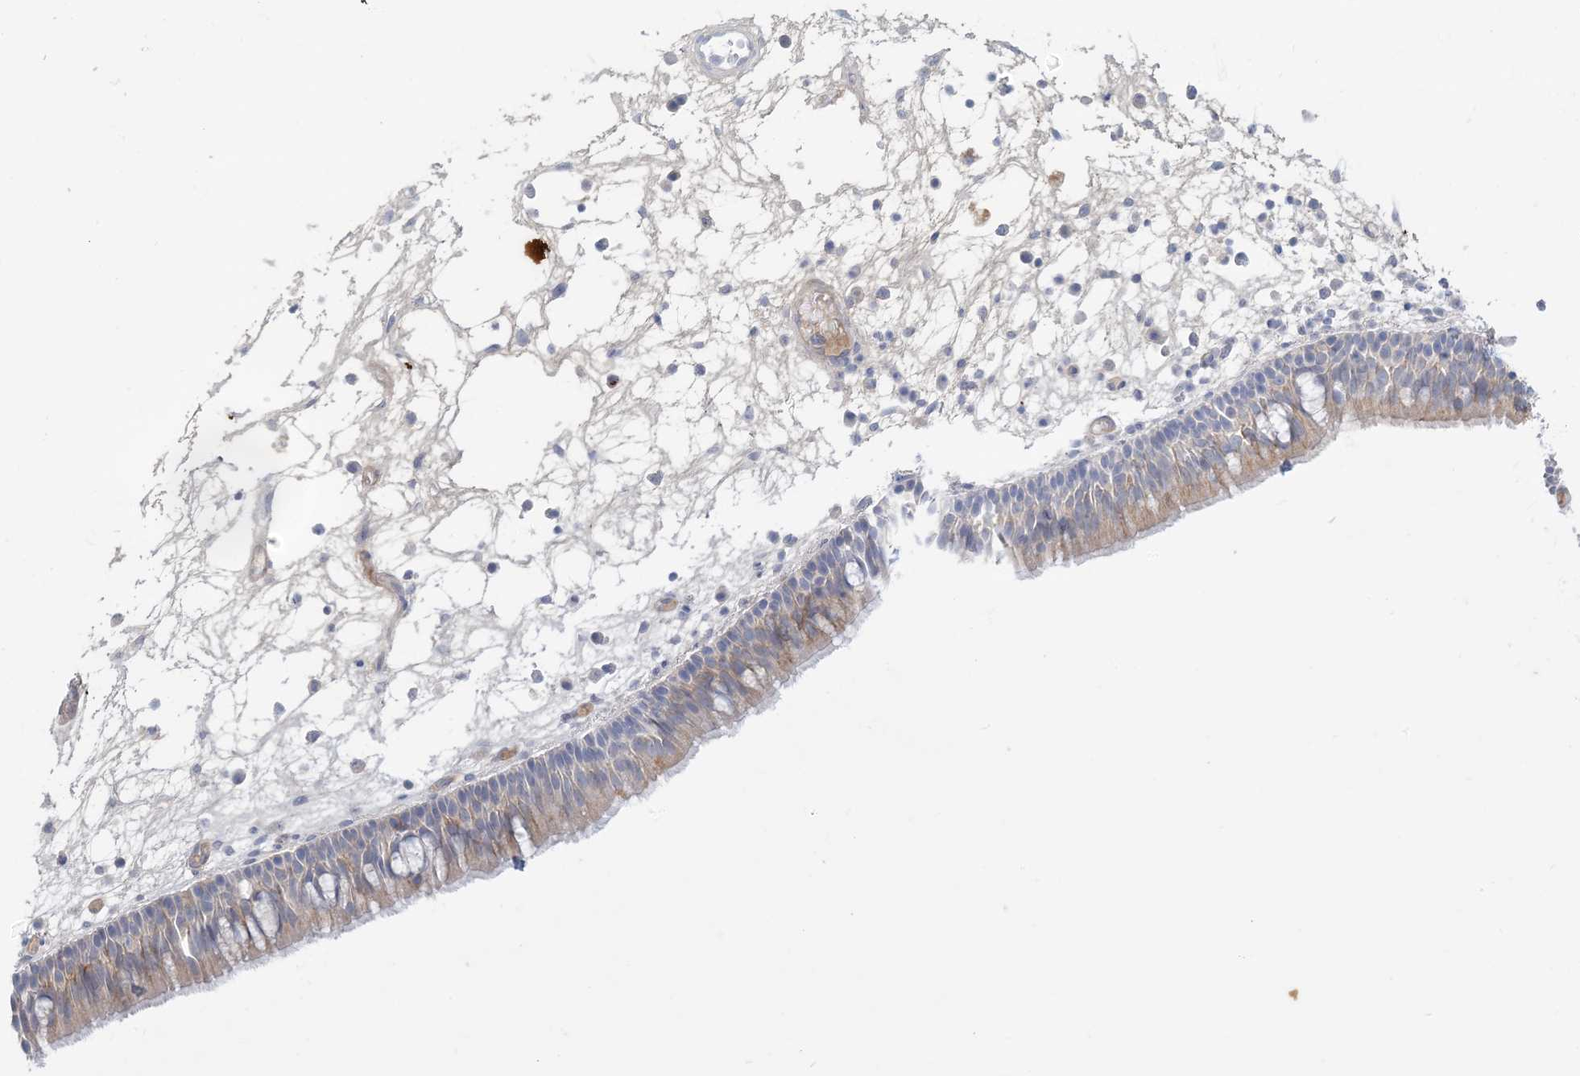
{"staining": {"intensity": "weak", "quantity": ">75%", "location": "cytoplasmic/membranous"}, "tissue": "nasopharynx", "cell_type": "Respiratory epithelial cells", "image_type": "normal", "snomed": [{"axis": "morphology", "description": "Normal tissue, NOS"}, {"axis": "morphology", "description": "Inflammation, NOS"}, {"axis": "morphology", "description": "Malignant melanoma, Metastatic site"}, {"axis": "topography", "description": "Nasopharynx"}], "caption": "This micrograph demonstrates benign nasopharynx stained with immunohistochemistry to label a protein in brown. The cytoplasmic/membranous of respiratory epithelial cells show weak positivity for the protein. Nuclei are counter-stained blue.", "gene": "ATP11C", "patient": {"sex": "male", "age": 70}}